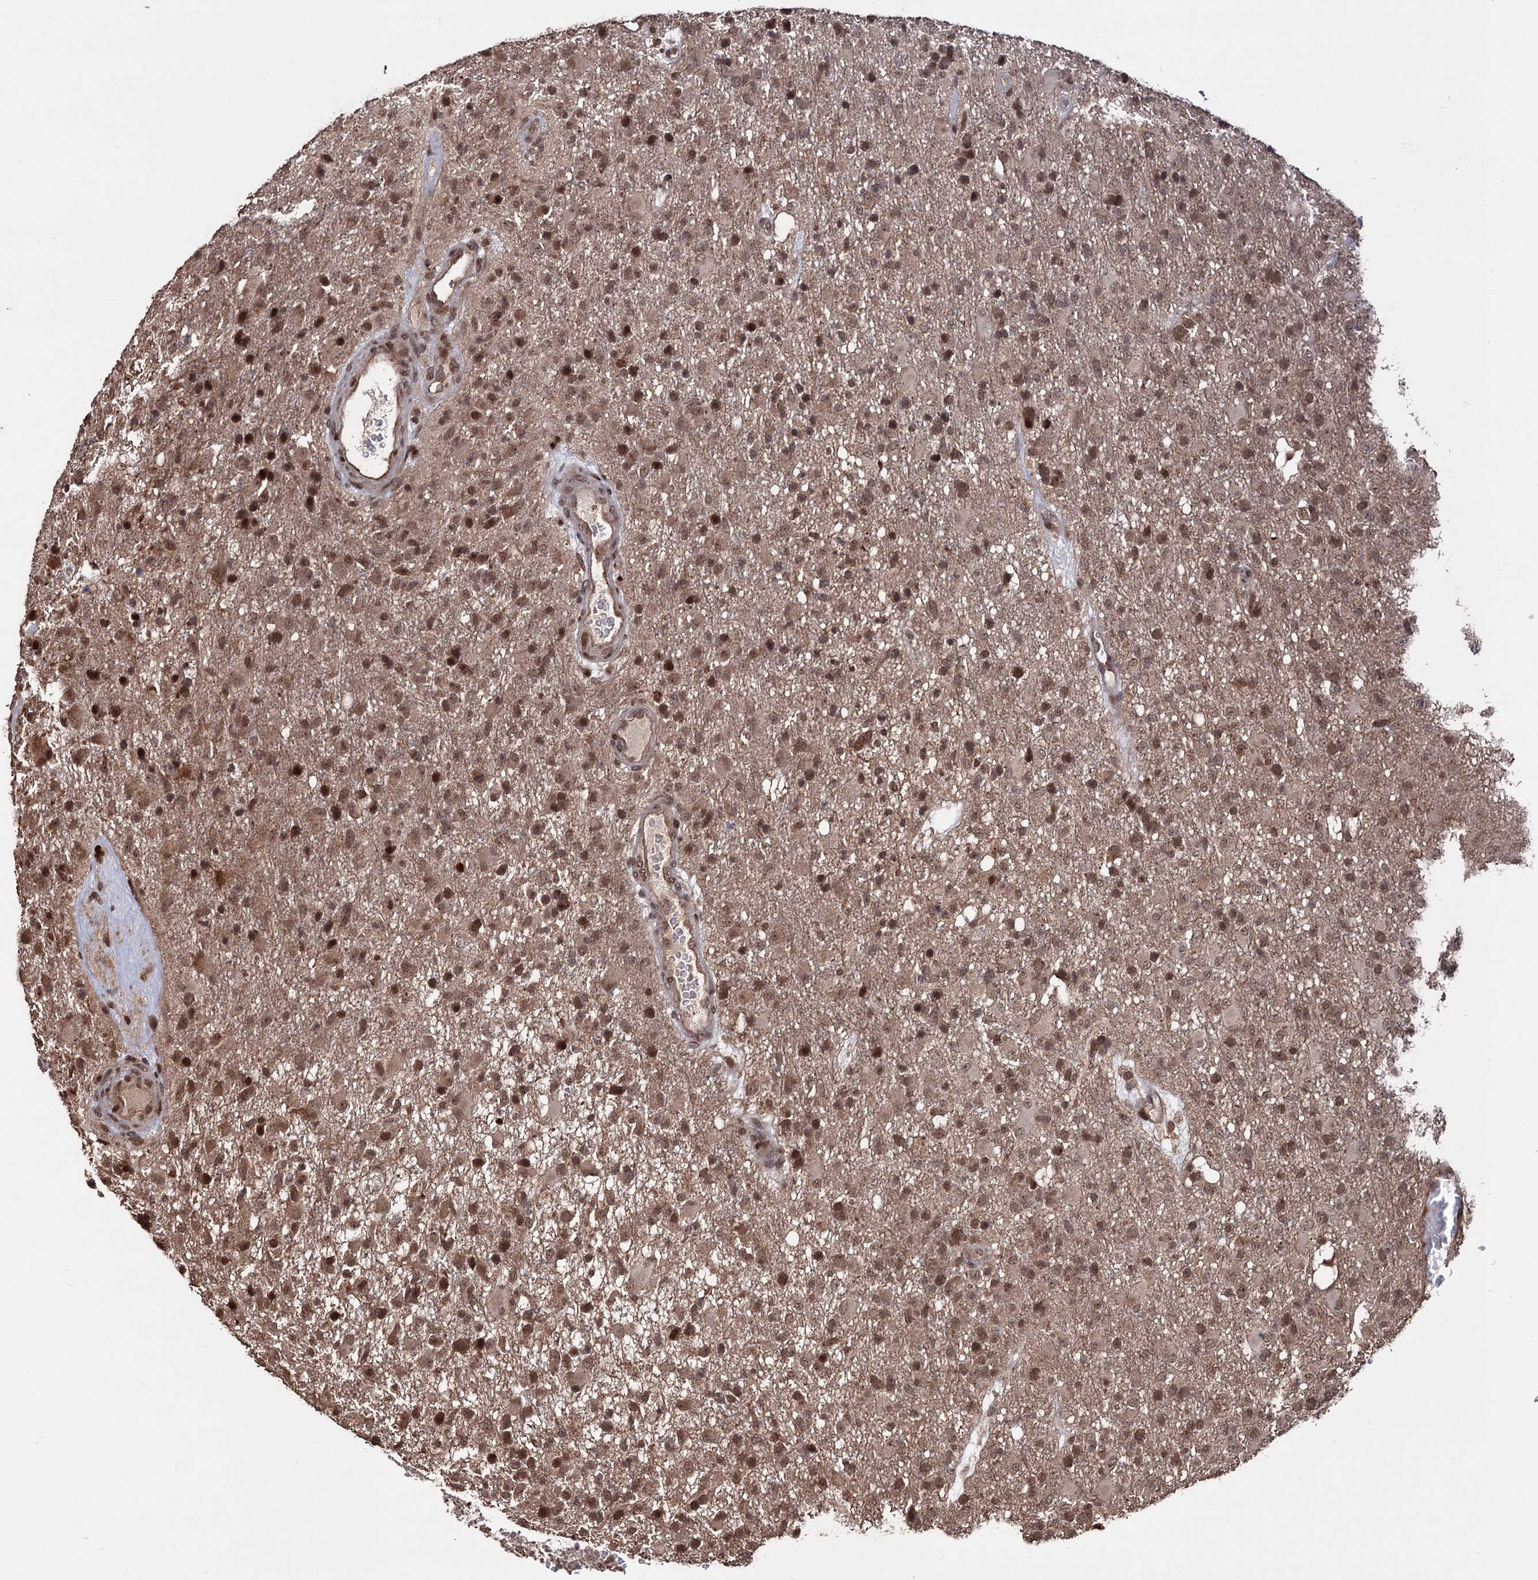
{"staining": {"intensity": "moderate", "quantity": ">75%", "location": "nuclear"}, "tissue": "glioma", "cell_type": "Tumor cells", "image_type": "cancer", "snomed": [{"axis": "morphology", "description": "Glioma, malignant, High grade"}, {"axis": "topography", "description": "Brain"}], "caption": "Brown immunohistochemical staining in glioma shows moderate nuclear expression in approximately >75% of tumor cells.", "gene": "KLF5", "patient": {"sex": "female", "age": 74}}